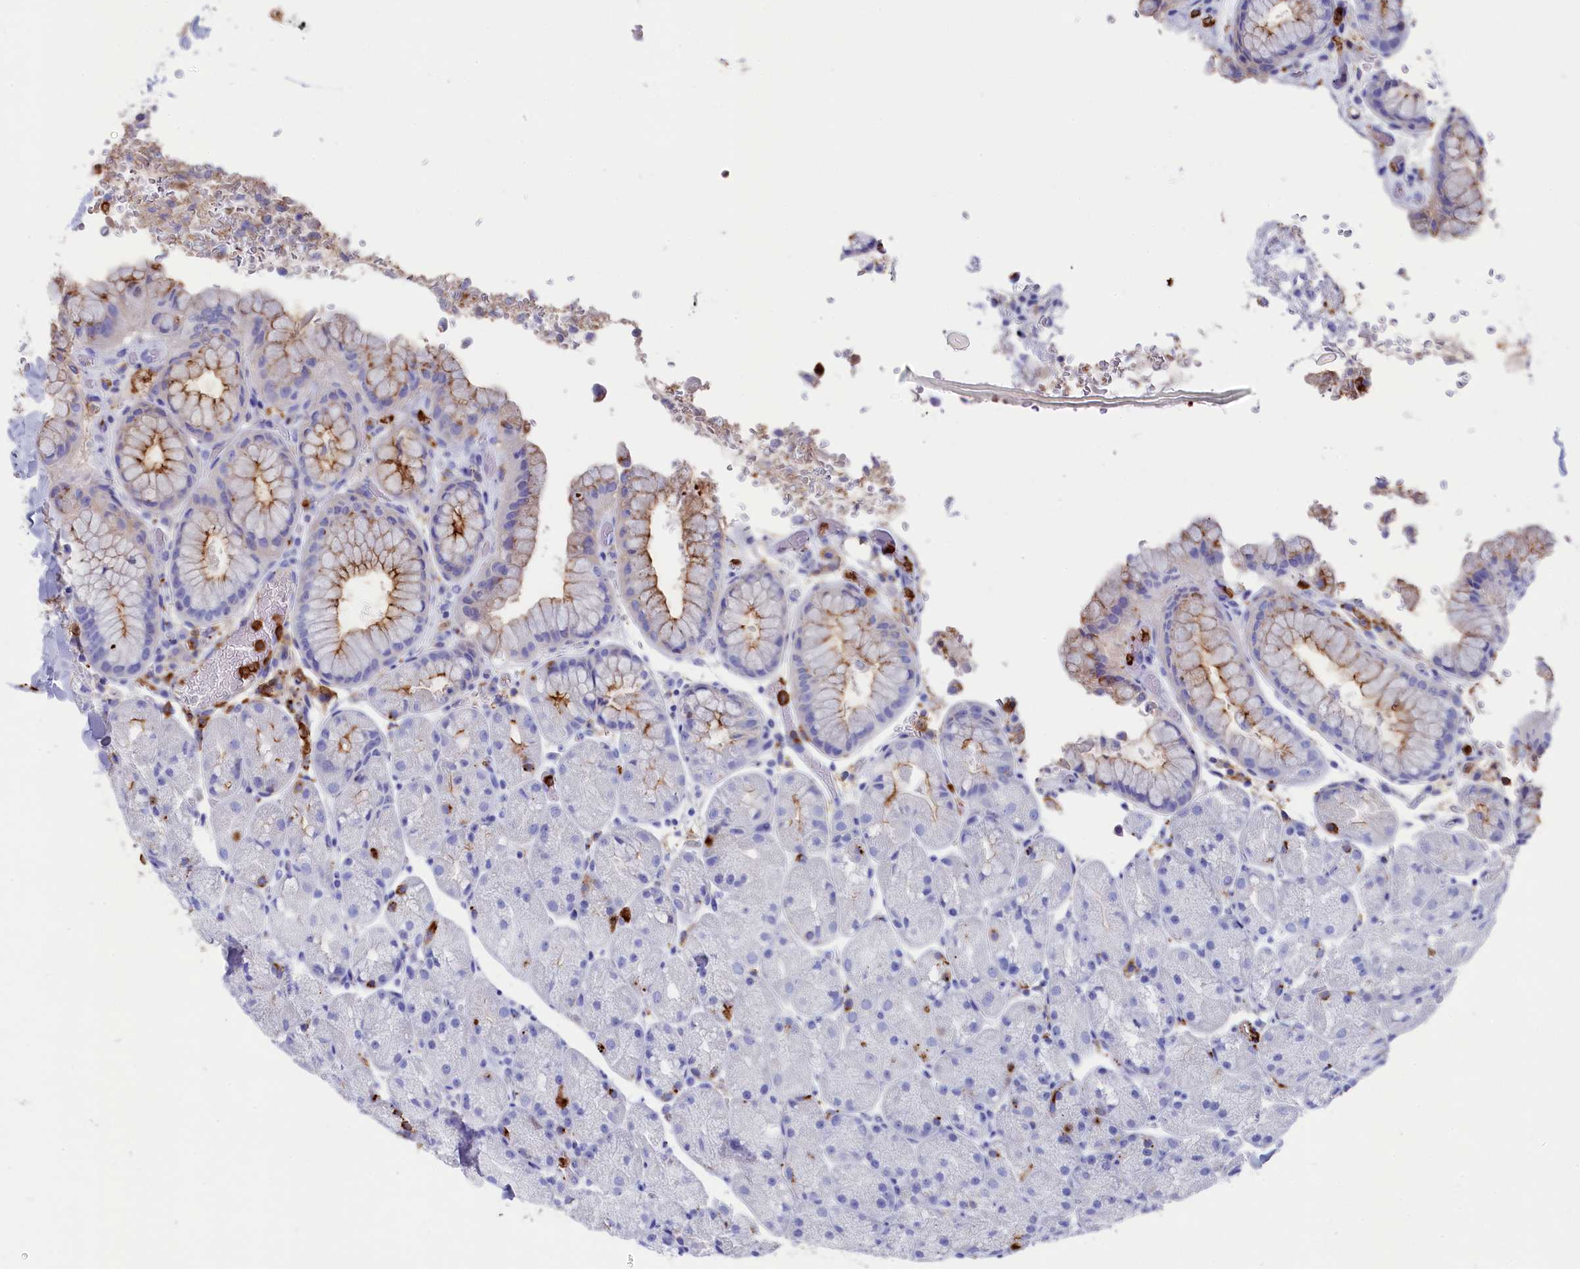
{"staining": {"intensity": "moderate", "quantity": "25%-75%", "location": "cytoplasmic/membranous"}, "tissue": "stomach", "cell_type": "Glandular cells", "image_type": "normal", "snomed": [{"axis": "morphology", "description": "Normal tissue, NOS"}, {"axis": "topography", "description": "Stomach, upper"}, {"axis": "topography", "description": "Stomach, lower"}], "caption": "The histopathology image reveals immunohistochemical staining of unremarkable stomach. There is moderate cytoplasmic/membranous expression is seen in about 25%-75% of glandular cells.", "gene": "PLAC8", "patient": {"sex": "male", "age": 67}}